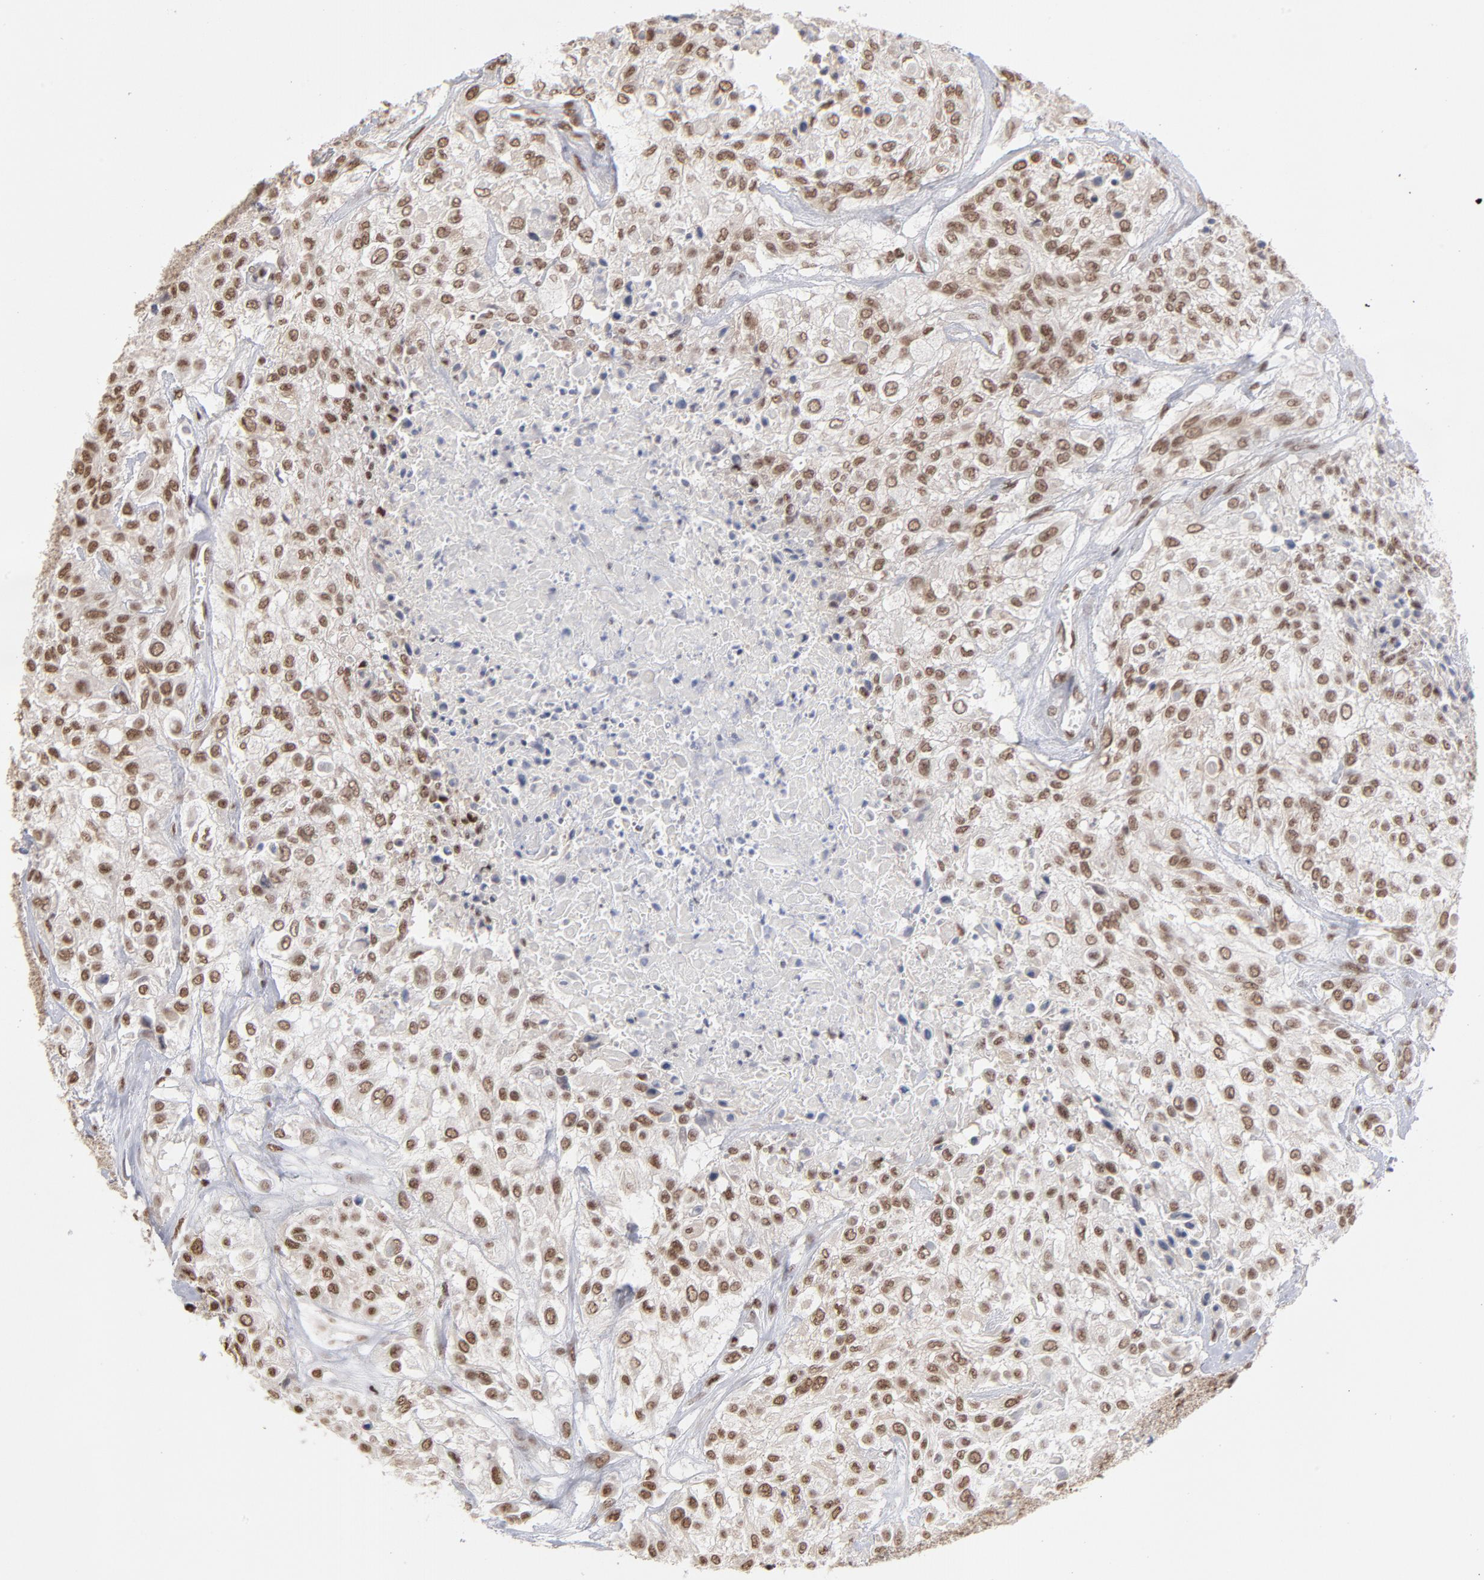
{"staining": {"intensity": "strong", "quantity": ">75%", "location": "nuclear"}, "tissue": "urothelial cancer", "cell_type": "Tumor cells", "image_type": "cancer", "snomed": [{"axis": "morphology", "description": "Urothelial carcinoma, High grade"}, {"axis": "topography", "description": "Urinary bladder"}], "caption": "Immunohistochemistry (IHC) staining of urothelial carcinoma (high-grade), which reveals high levels of strong nuclear staining in approximately >75% of tumor cells indicating strong nuclear protein expression. The staining was performed using DAB (brown) for protein detection and nuclei were counterstained in hematoxylin (blue).", "gene": "ZNF3", "patient": {"sex": "male", "age": 57}}